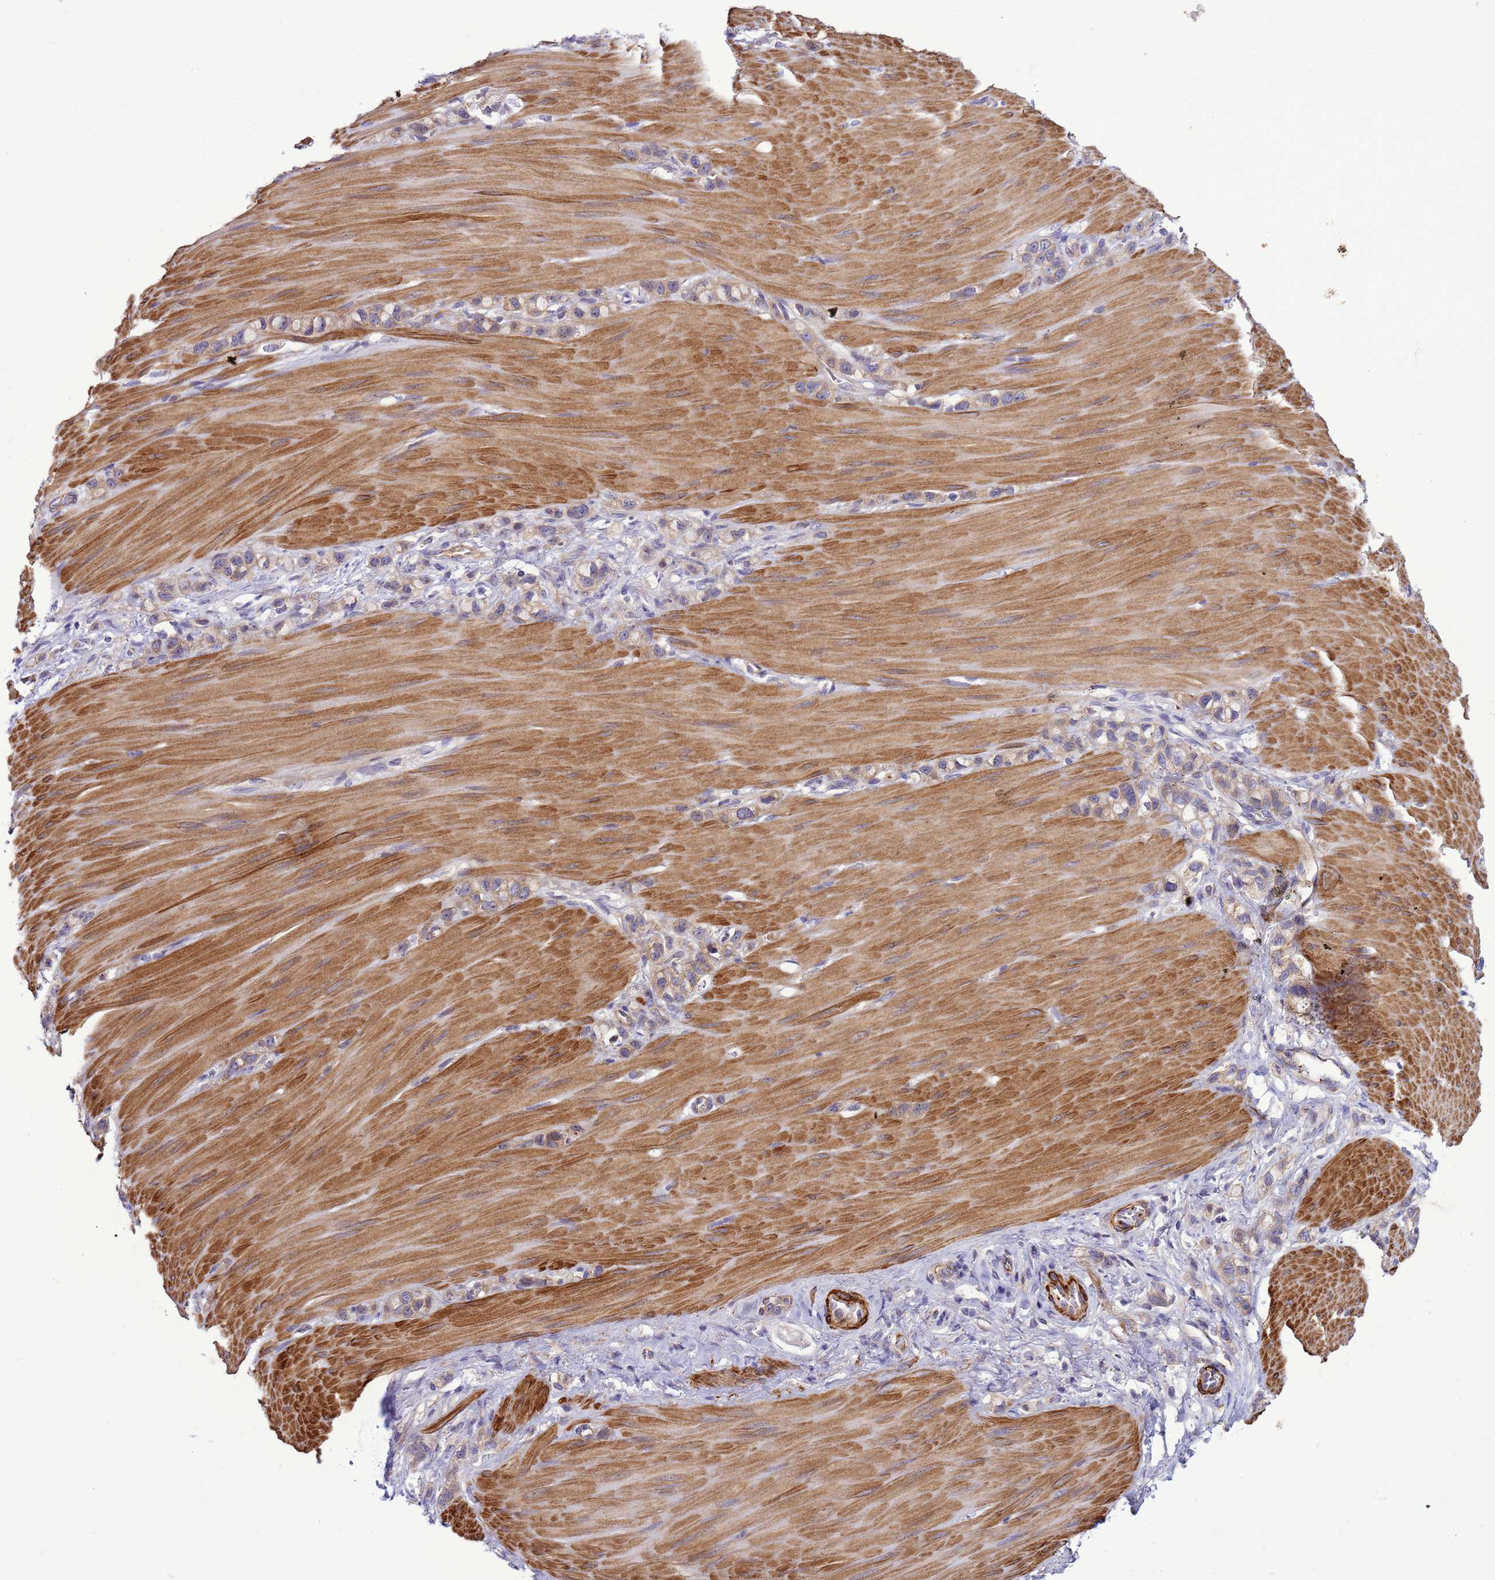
{"staining": {"intensity": "weak", "quantity": "<25%", "location": "cytoplasmic/membranous"}, "tissue": "stomach cancer", "cell_type": "Tumor cells", "image_type": "cancer", "snomed": [{"axis": "morphology", "description": "Adenocarcinoma, NOS"}, {"axis": "topography", "description": "Stomach"}], "caption": "Protein analysis of stomach adenocarcinoma exhibits no significant expression in tumor cells.", "gene": "GEN1", "patient": {"sex": "female", "age": 65}}